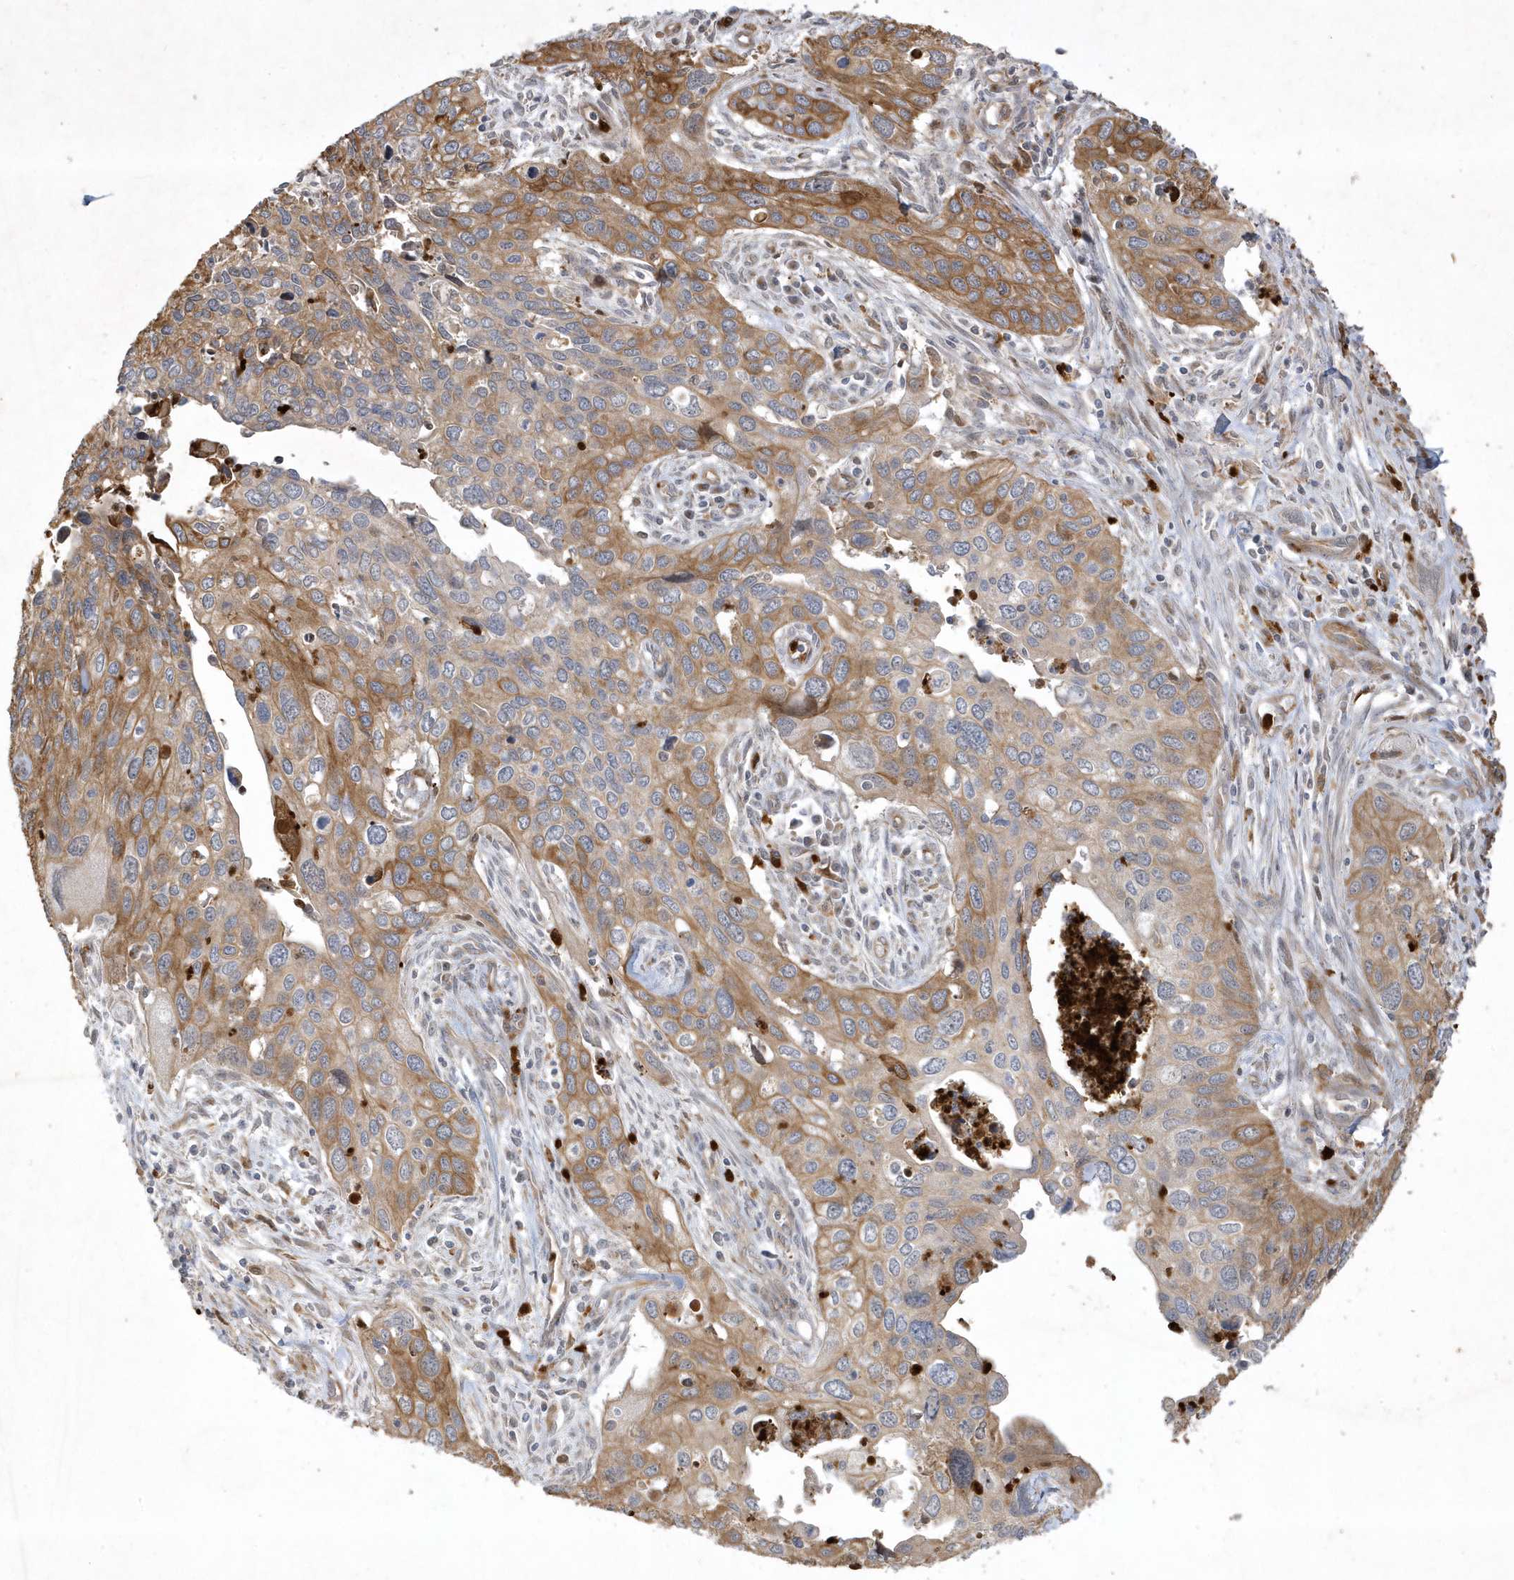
{"staining": {"intensity": "moderate", "quantity": "25%-75%", "location": "cytoplasmic/membranous"}, "tissue": "cervical cancer", "cell_type": "Tumor cells", "image_type": "cancer", "snomed": [{"axis": "morphology", "description": "Squamous cell carcinoma, NOS"}, {"axis": "topography", "description": "Cervix"}], "caption": "This image demonstrates immunohistochemistry (IHC) staining of cervical squamous cell carcinoma, with medium moderate cytoplasmic/membranous positivity in about 25%-75% of tumor cells.", "gene": "IFT57", "patient": {"sex": "female", "age": 55}}